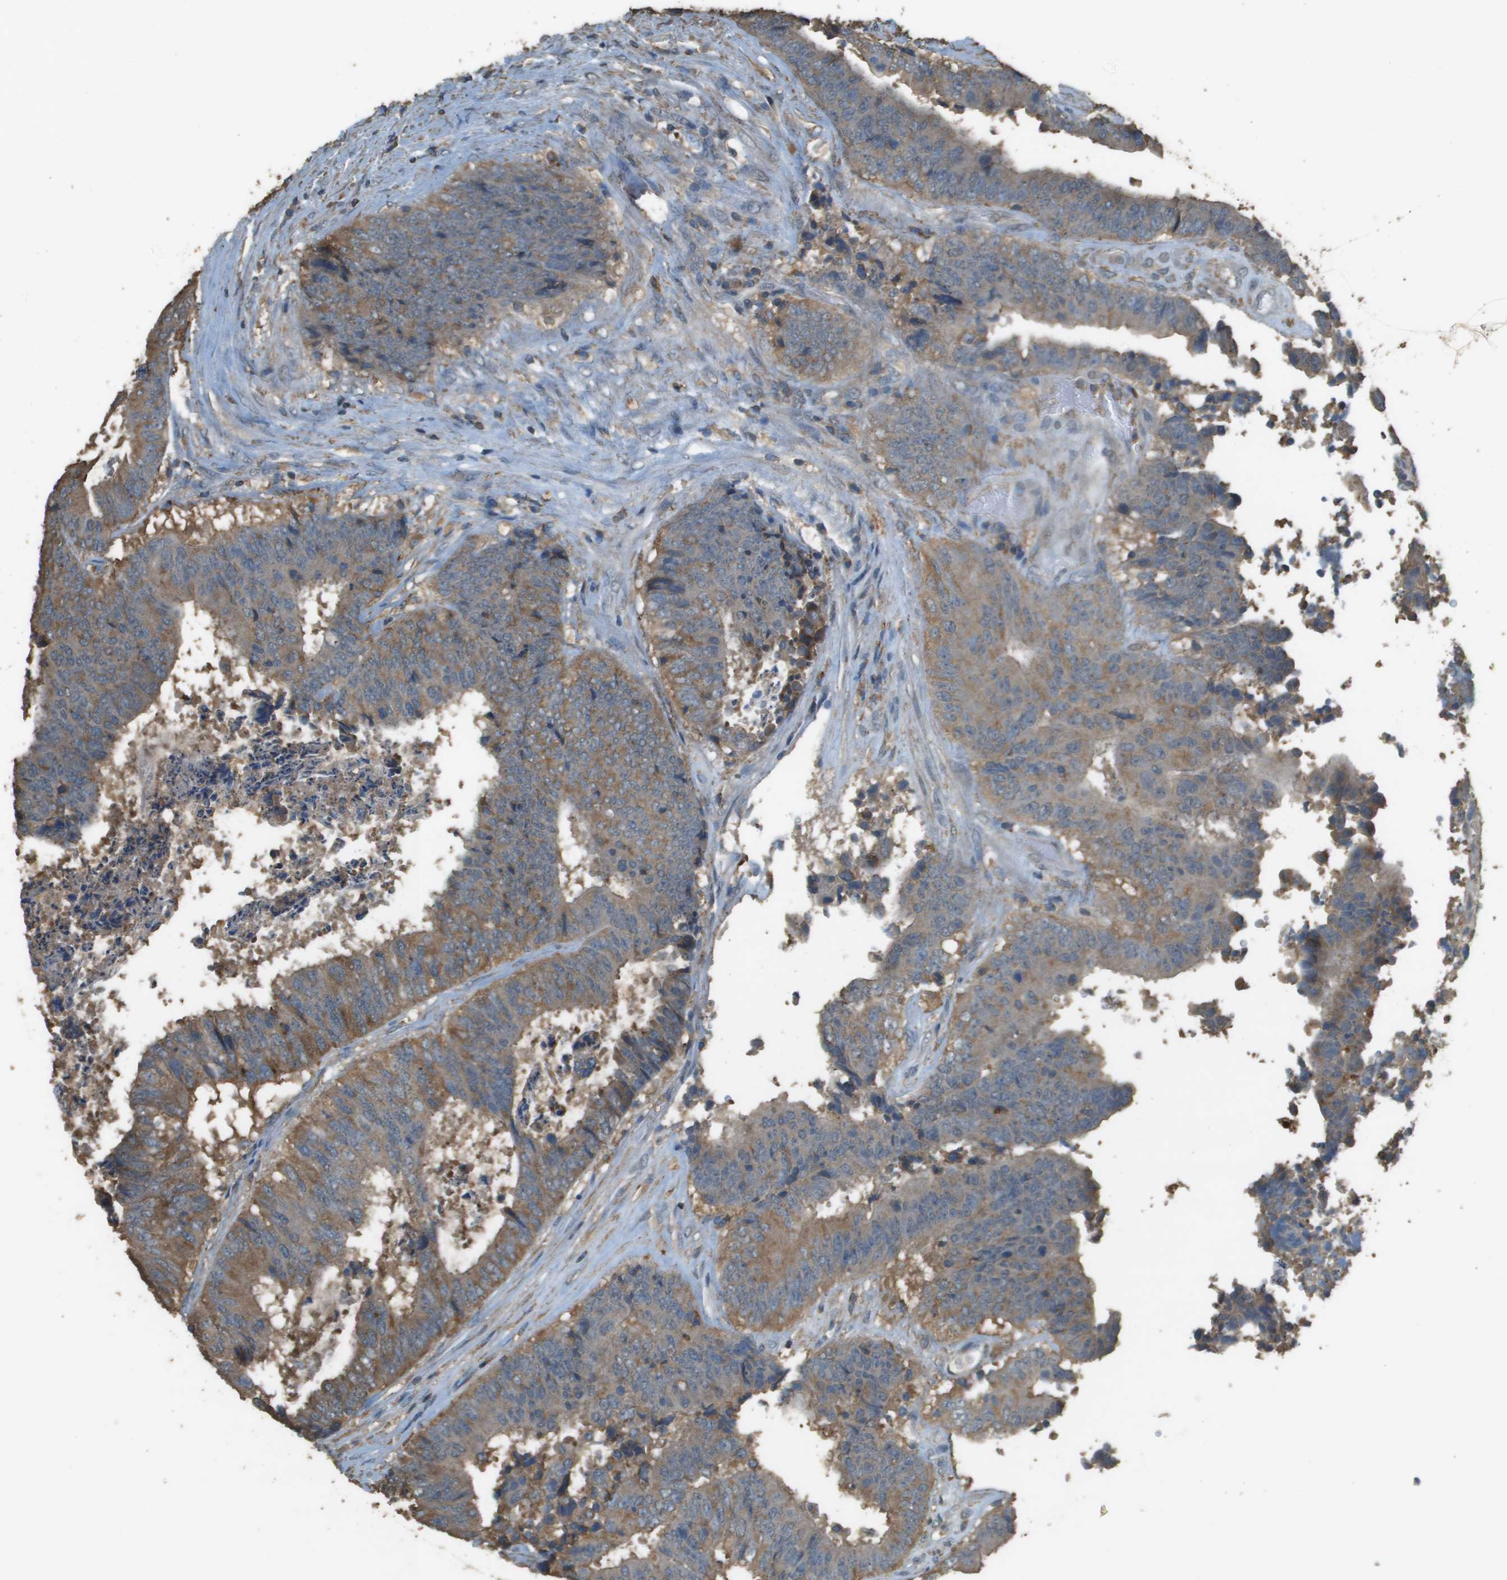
{"staining": {"intensity": "moderate", "quantity": ">75%", "location": "cytoplasmic/membranous"}, "tissue": "colorectal cancer", "cell_type": "Tumor cells", "image_type": "cancer", "snomed": [{"axis": "morphology", "description": "Adenocarcinoma, NOS"}, {"axis": "topography", "description": "Rectum"}], "caption": "This micrograph exhibits immunohistochemistry (IHC) staining of human colorectal cancer, with medium moderate cytoplasmic/membranous expression in approximately >75% of tumor cells.", "gene": "MS4A7", "patient": {"sex": "male", "age": 72}}